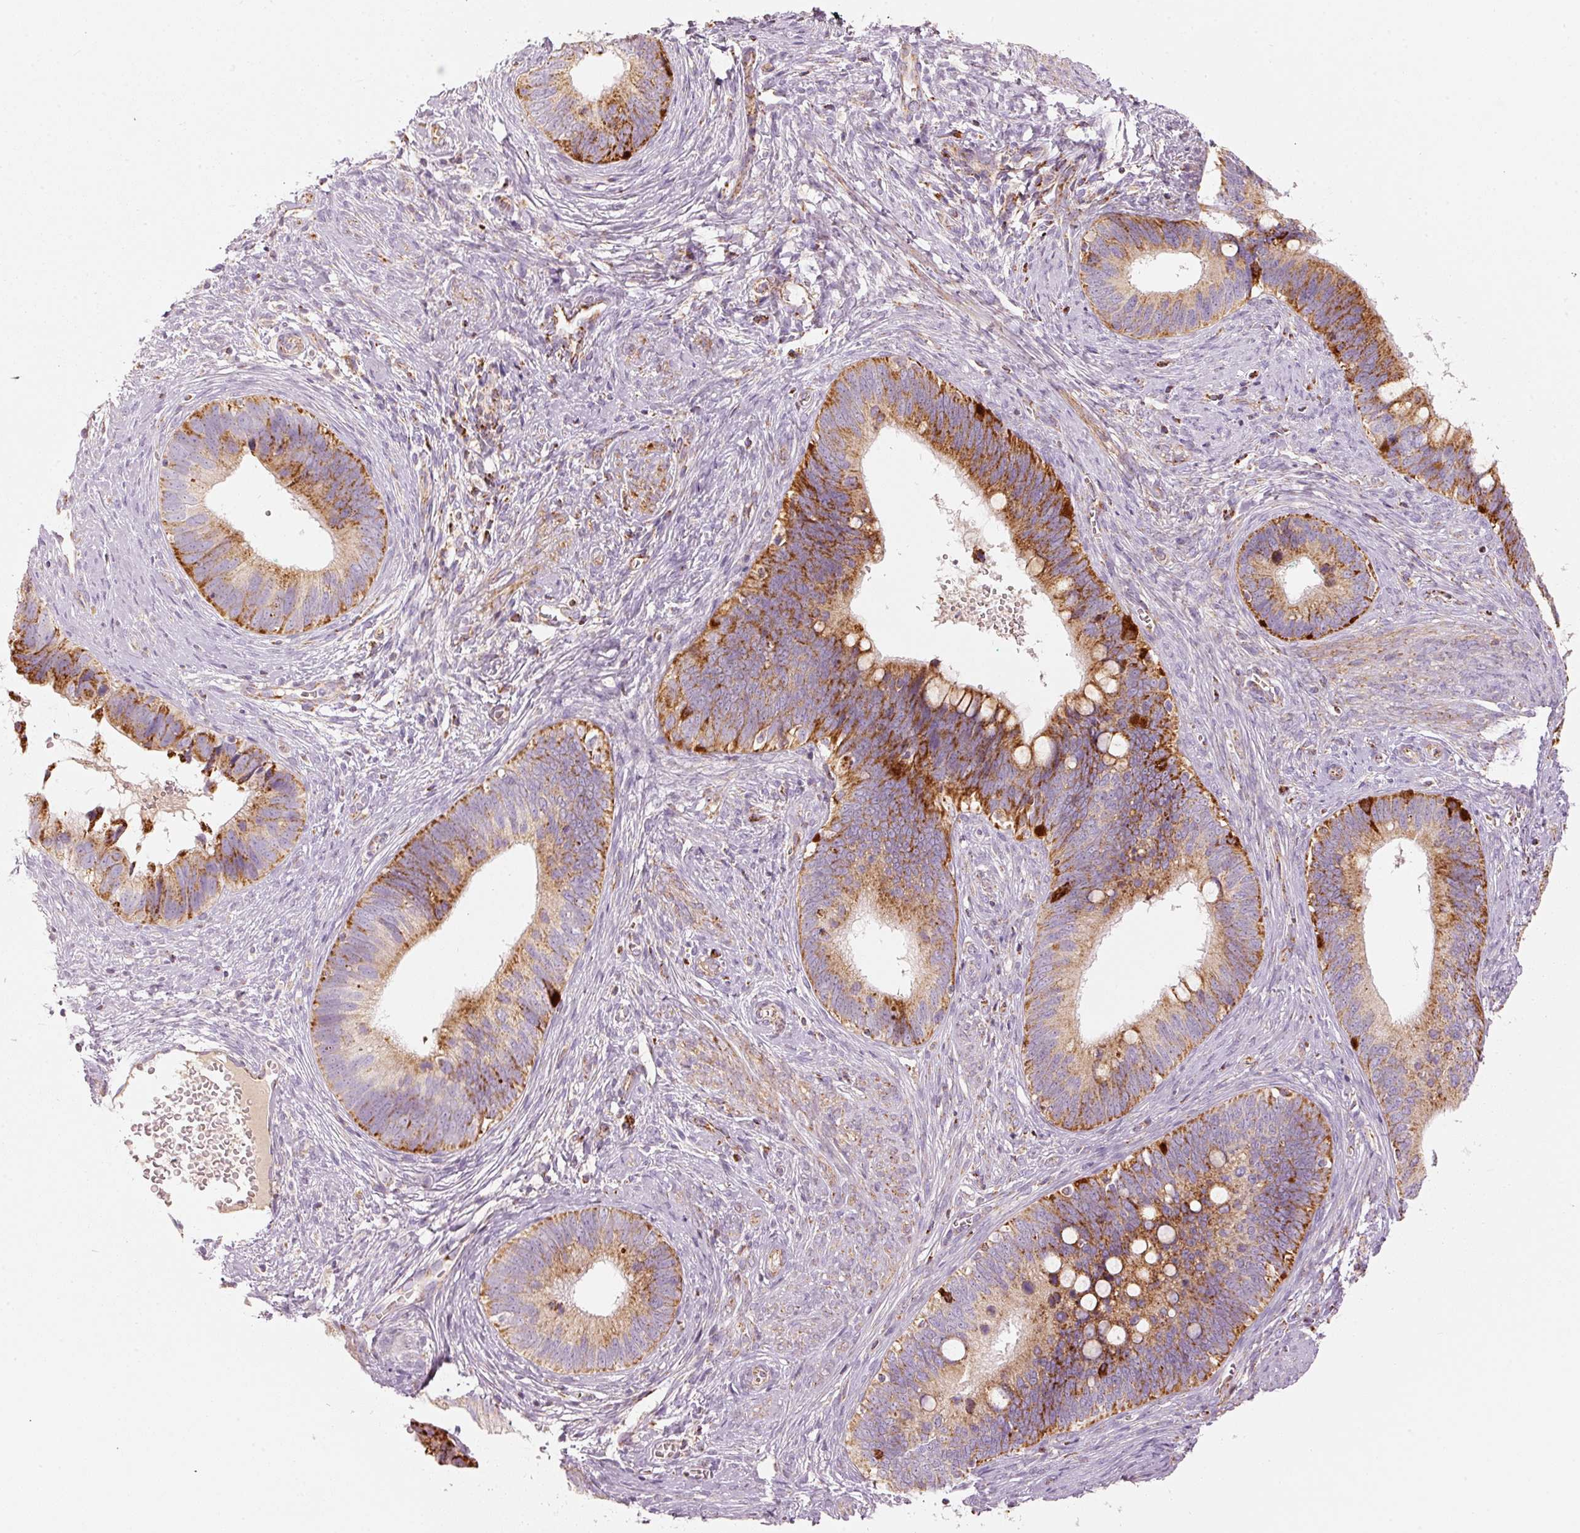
{"staining": {"intensity": "strong", "quantity": "25%-75%", "location": "cytoplasmic/membranous"}, "tissue": "cervical cancer", "cell_type": "Tumor cells", "image_type": "cancer", "snomed": [{"axis": "morphology", "description": "Adenocarcinoma, NOS"}, {"axis": "topography", "description": "Cervix"}], "caption": "IHC of human adenocarcinoma (cervical) displays high levels of strong cytoplasmic/membranous expression in approximately 25%-75% of tumor cells.", "gene": "C17orf98", "patient": {"sex": "female", "age": 42}}